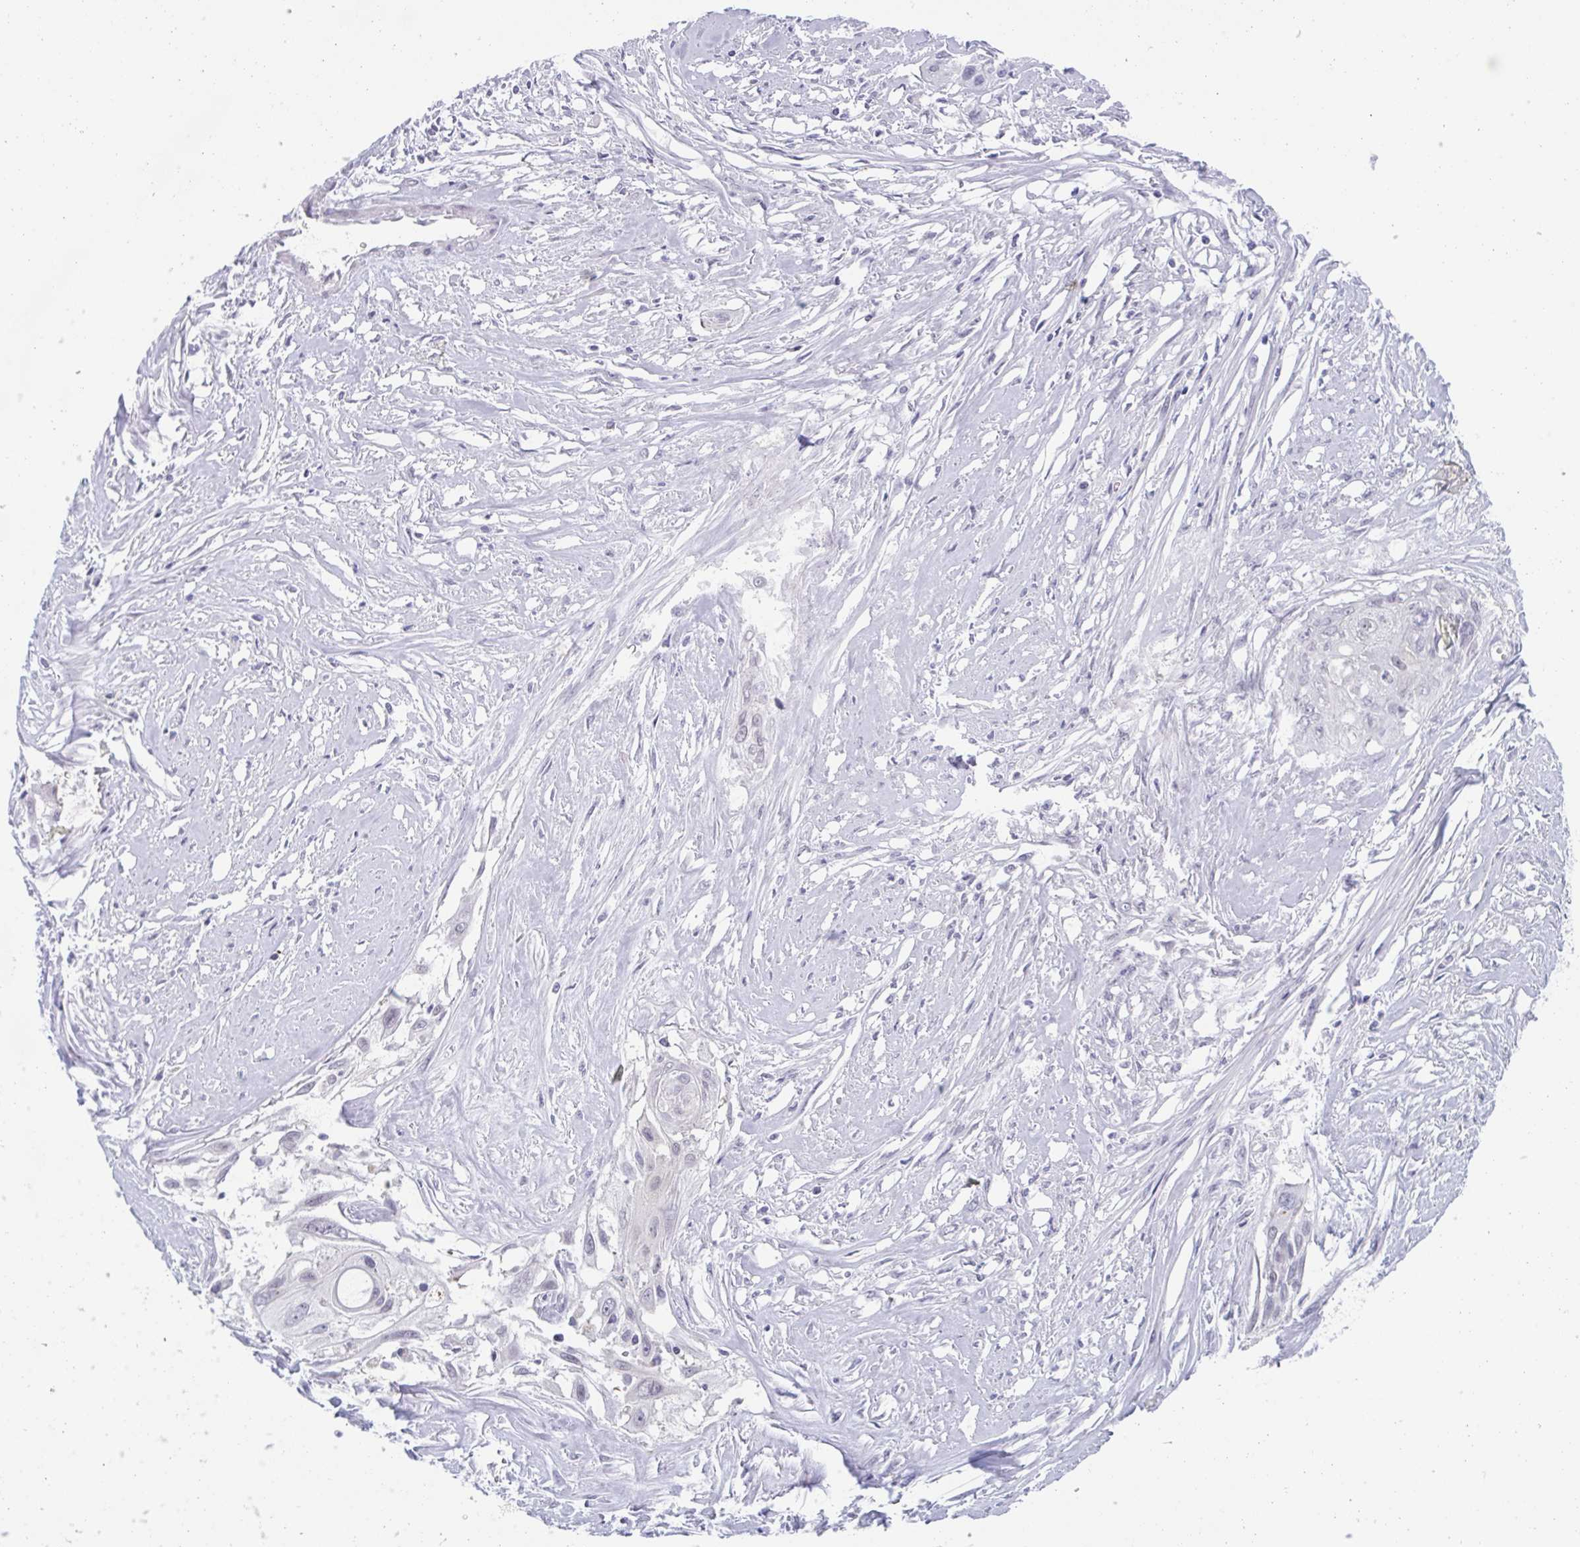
{"staining": {"intensity": "negative", "quantity": "none", "location": "none"}, "tissue": "cervical cancer", "cell_type": "Tumor cells", "image_type": "cancer", "snomed": [{"axis": "morphology", "description": "Squamous cell carcinoma, NOS"}, {"axis": "topography", "description": "Cervix"}], "caption": "DAB immunohistochemical staining of human cervical cancer (squamous cell carcinoma) demonstrates no significant positivity in tumor cells.", "gene": "ZFP64", "patient": {"sex": "female", "age": 49}}